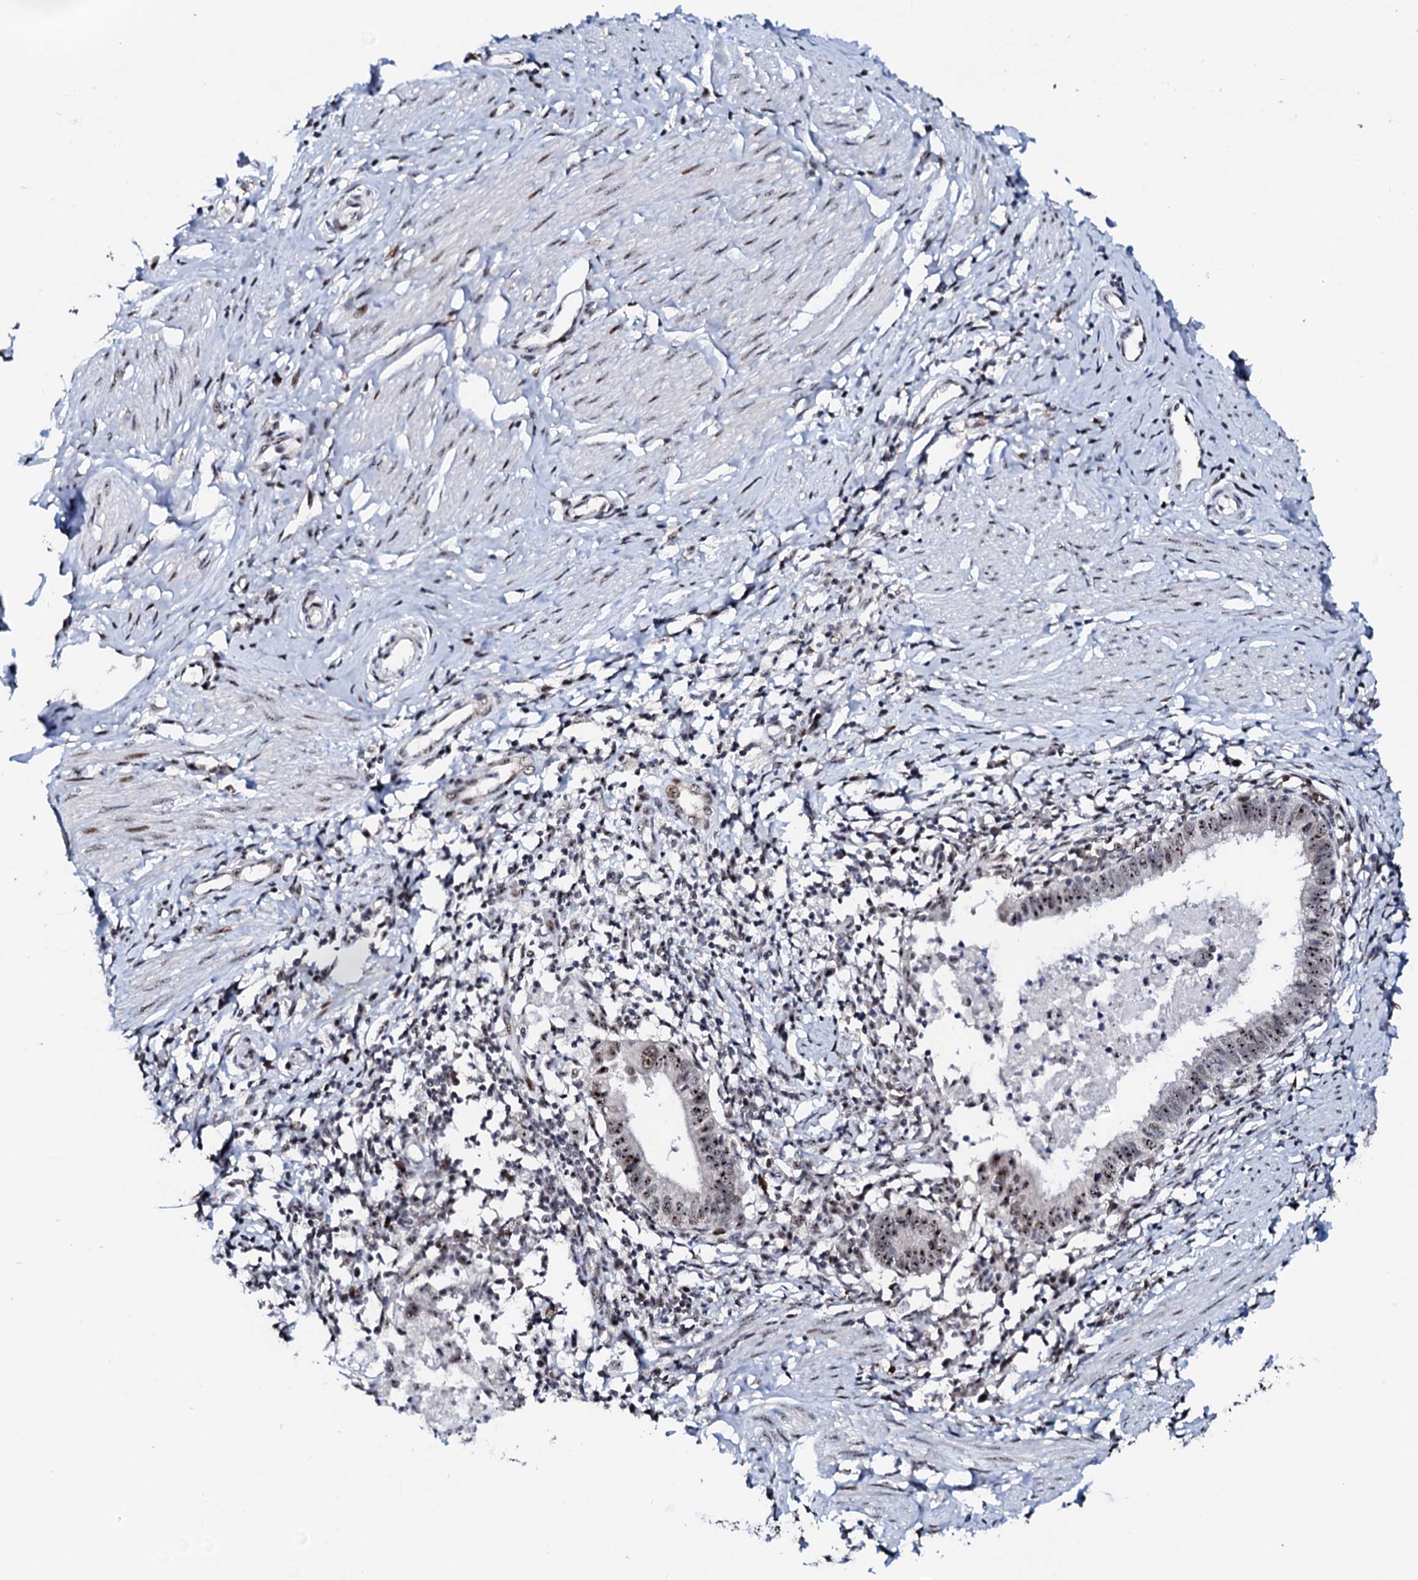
{"staining": {"intensity": "moderate", "quantity": ">75%", "location": "nuclear"}, "tissue": "cervical cancer", "cell_type": "Tumor cells", "image_type": "cancer", "snomed": [{"axis": "morphology", "description": "Adenocarcinoma, NOS"}, {"axis": "topography", "description": "Cervix"}], "caption": "IHC of adenocarcinoma (cervical) reveals medium levels of moderate nuclear staining in approximately >75% of tumor cells.", "gene": "NEUROG3", "patient": {"sex": "female", "age": 36}}